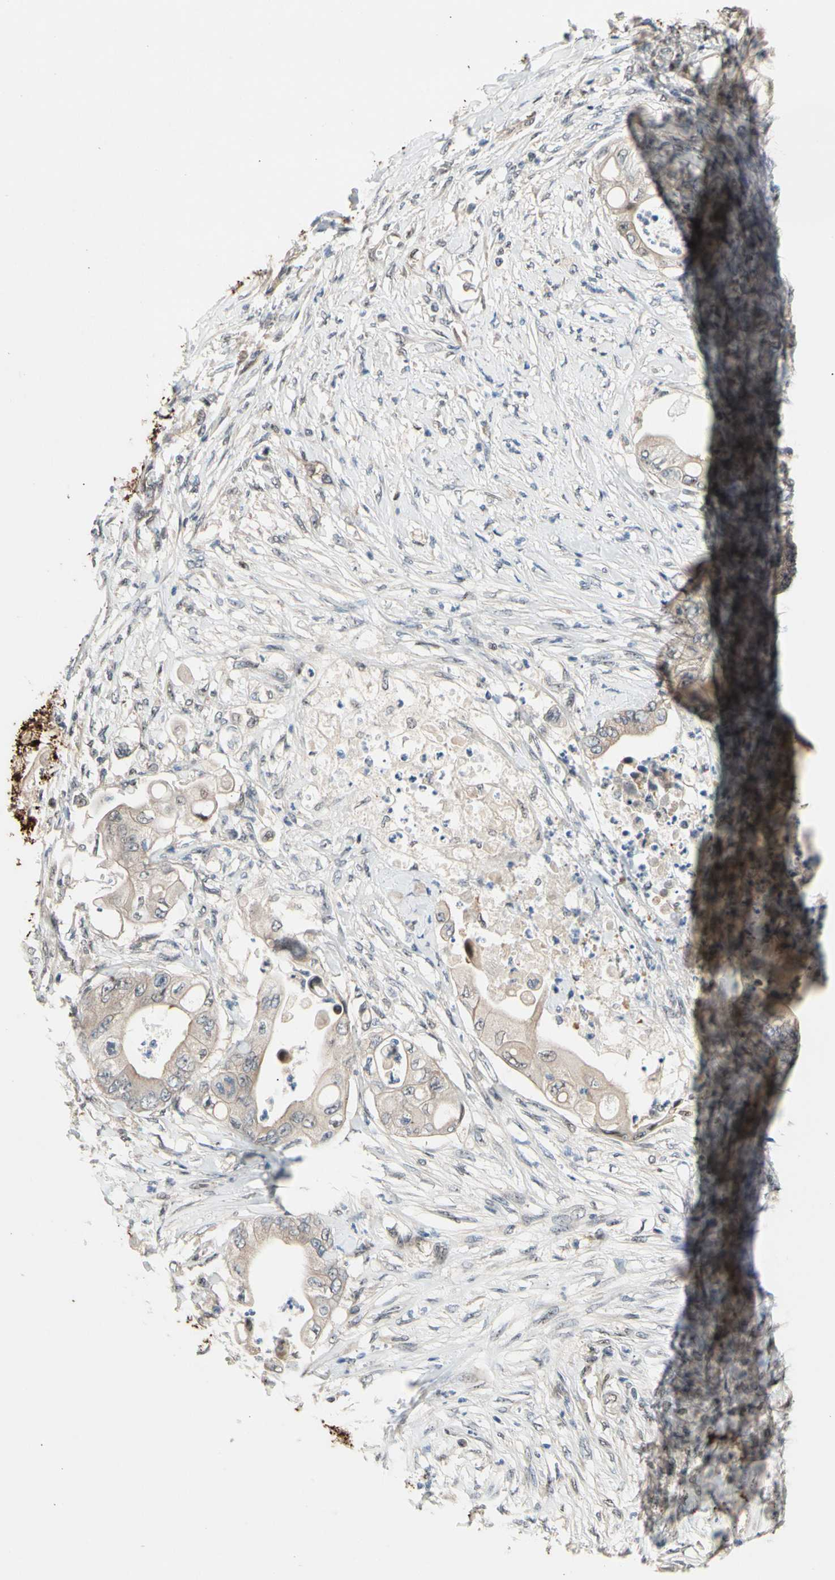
{"staining": {"intensity": "weak", "quantity": ">75%", "location": "cytoplasmic/membranous"}, "tissue": "stomach cancer", "cell_type": "Tumor cells", "image_type": "cancer", "snomed": [{"axis": "morphology", "description": "Adenocarcinoma, NOS"}, {"axis": "topography", "description": "Stomach"}], "caption": "A histopathology image of human stomach adenocarcinoma stained for a protein exhibits weak cytoplasmic/membranous brown staining in tumor cells. The staining was performed using DAB (3,3'-diaminobenzidine) to visualize the protein expression in brown, while the nuclei were stained in blue with hematoxylin (Magnification: 20x).", "gene": "NGEF", "patient": {"sex": "female", "age": 73}}